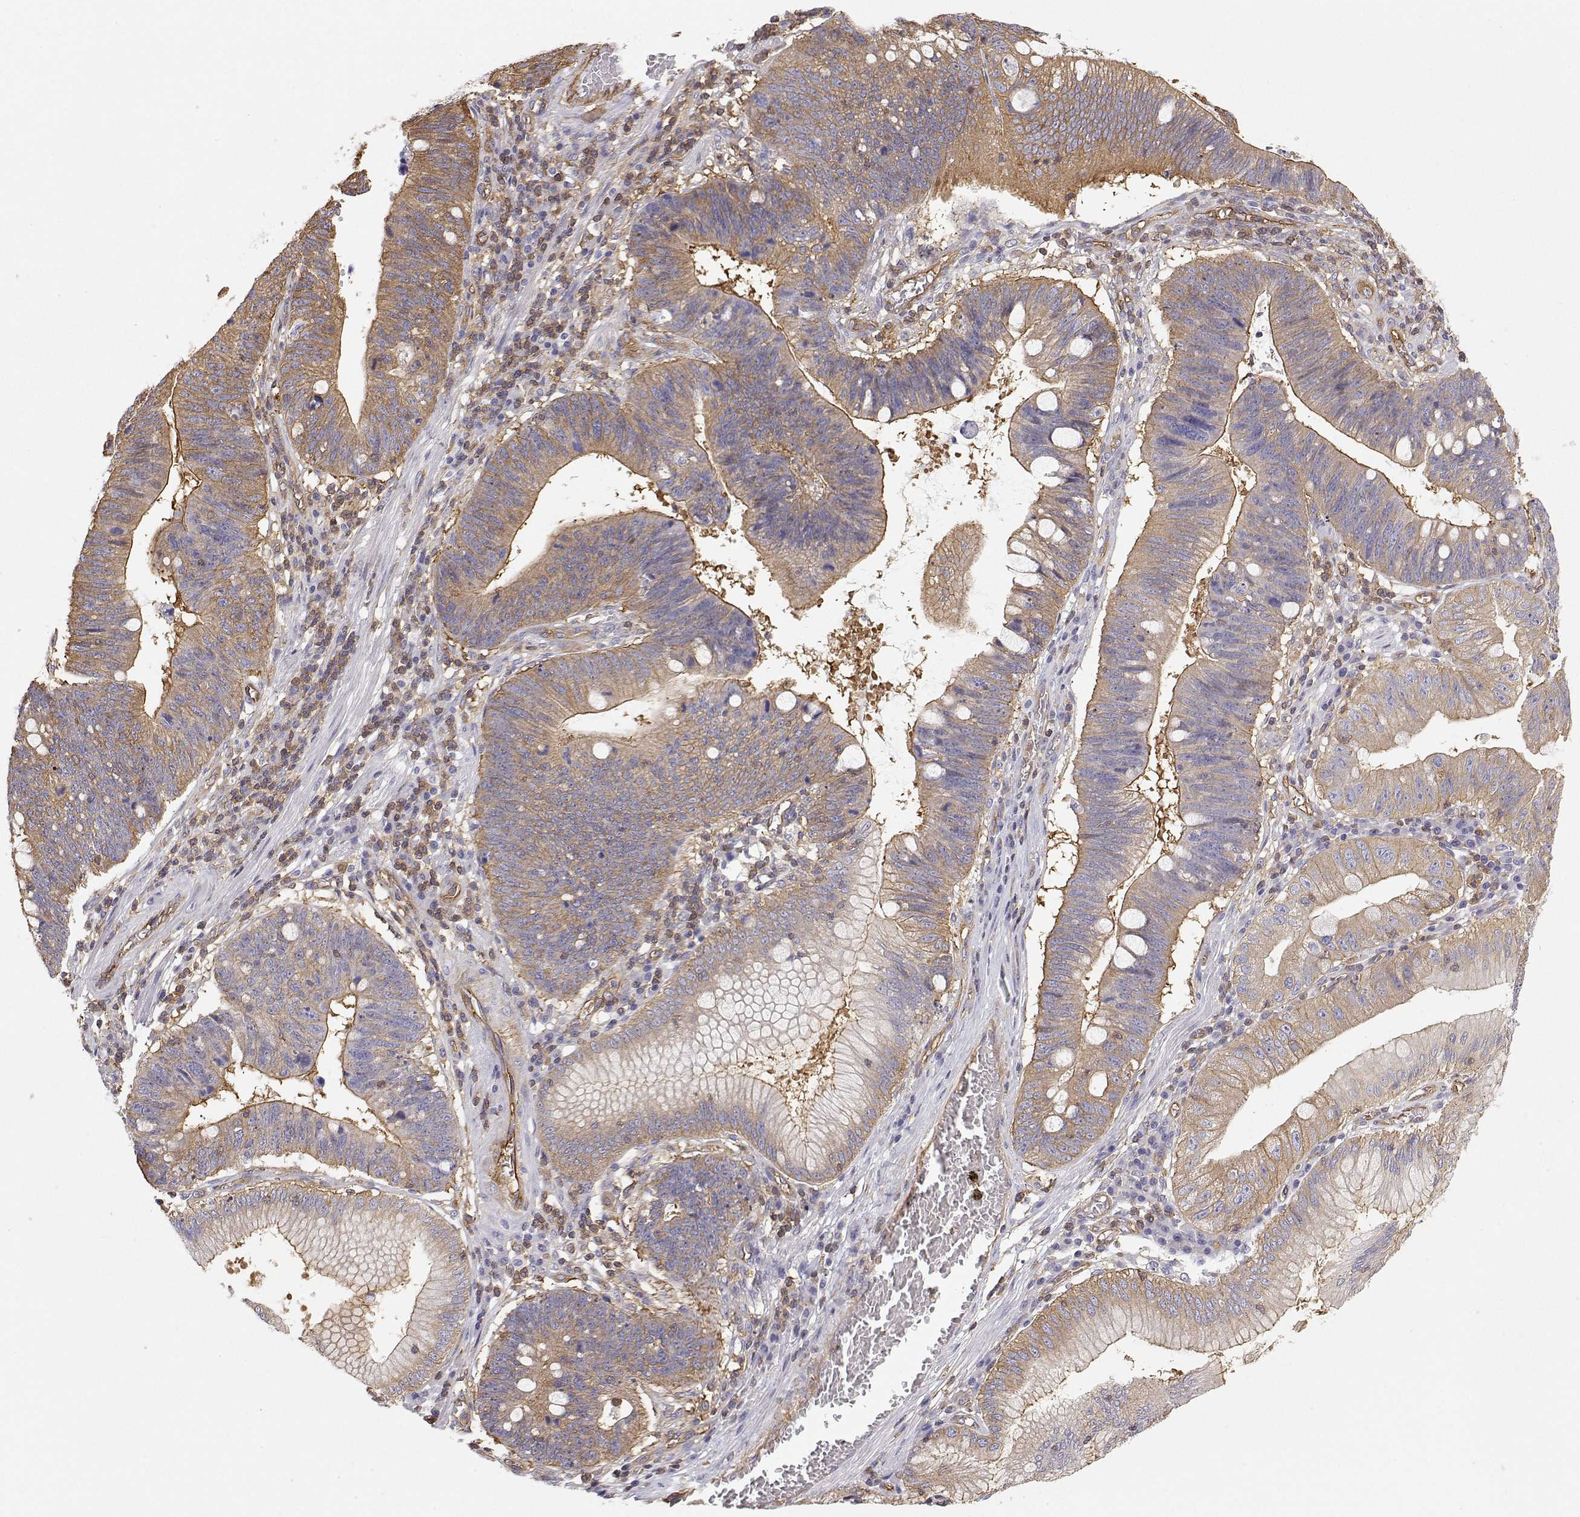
{"staining": {"intensity": "moderate", "quantity": ">75%", "location": "cytoplasmic/membranous"}, "tissue": "stomach cancer", "cell_type": "Tumor cells", "image_type": "cancer", "snomed": [{"axis": "morphology", "description": "Adenocarcinoma, NOS"}, {"axis": "topography", "description": "Stomach"}], "caption": "The micrograph shows immunohistochemical staining of stomach cancer (adenocarcinoma). There is moderate cytoplasmic/membranous expression is present in about >75% of tumor cells. (DAB IHC with brightfield microscopy, high magnification).", "gene": "MYH9", "patient": {"sex": "male", "age": 59}}